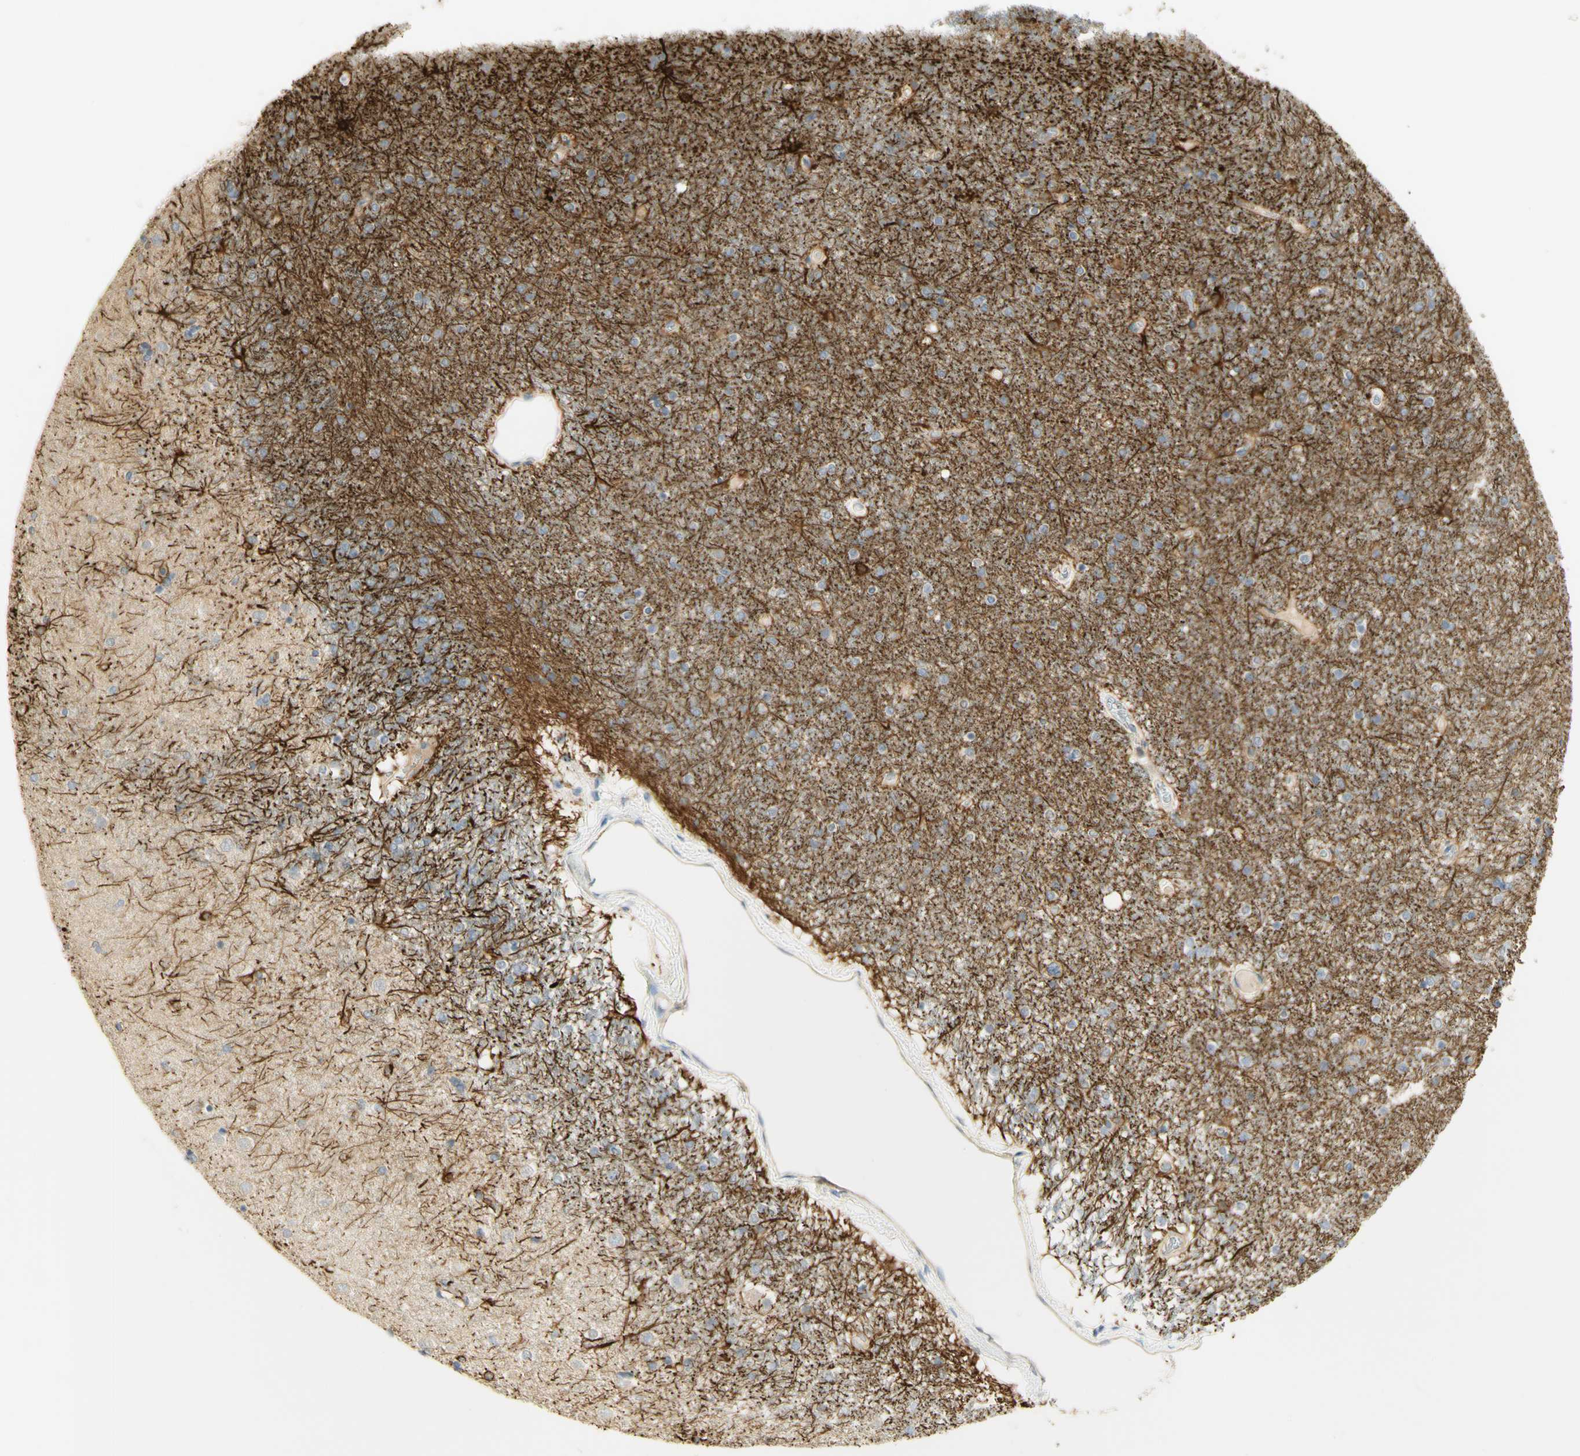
{"staining": {"intensity": "negative", "quantity": "none", "location": "none"}, "tissue": "caudate", "cell_type": "Glial cells", "image_type": "normal", "snomed": [{"axis": "morphology", "description": "Normal tissue, NOS"}, {"axis": "topography", "description": "Lateral ventricle wall"}], "caption": "This image is of benign caudate stained with immunohistochemistry to label a protein in brown with the nuclei are counter-stained blue. There is no positivity in glial cells. The staining was performed using DAB to visualize the protein expression in brown, while the nuclei were stained in blue with hematoxylin (Magnification: 20x).", "gene": "KIF11", "patient": {"sex": "female", "age": 54}}